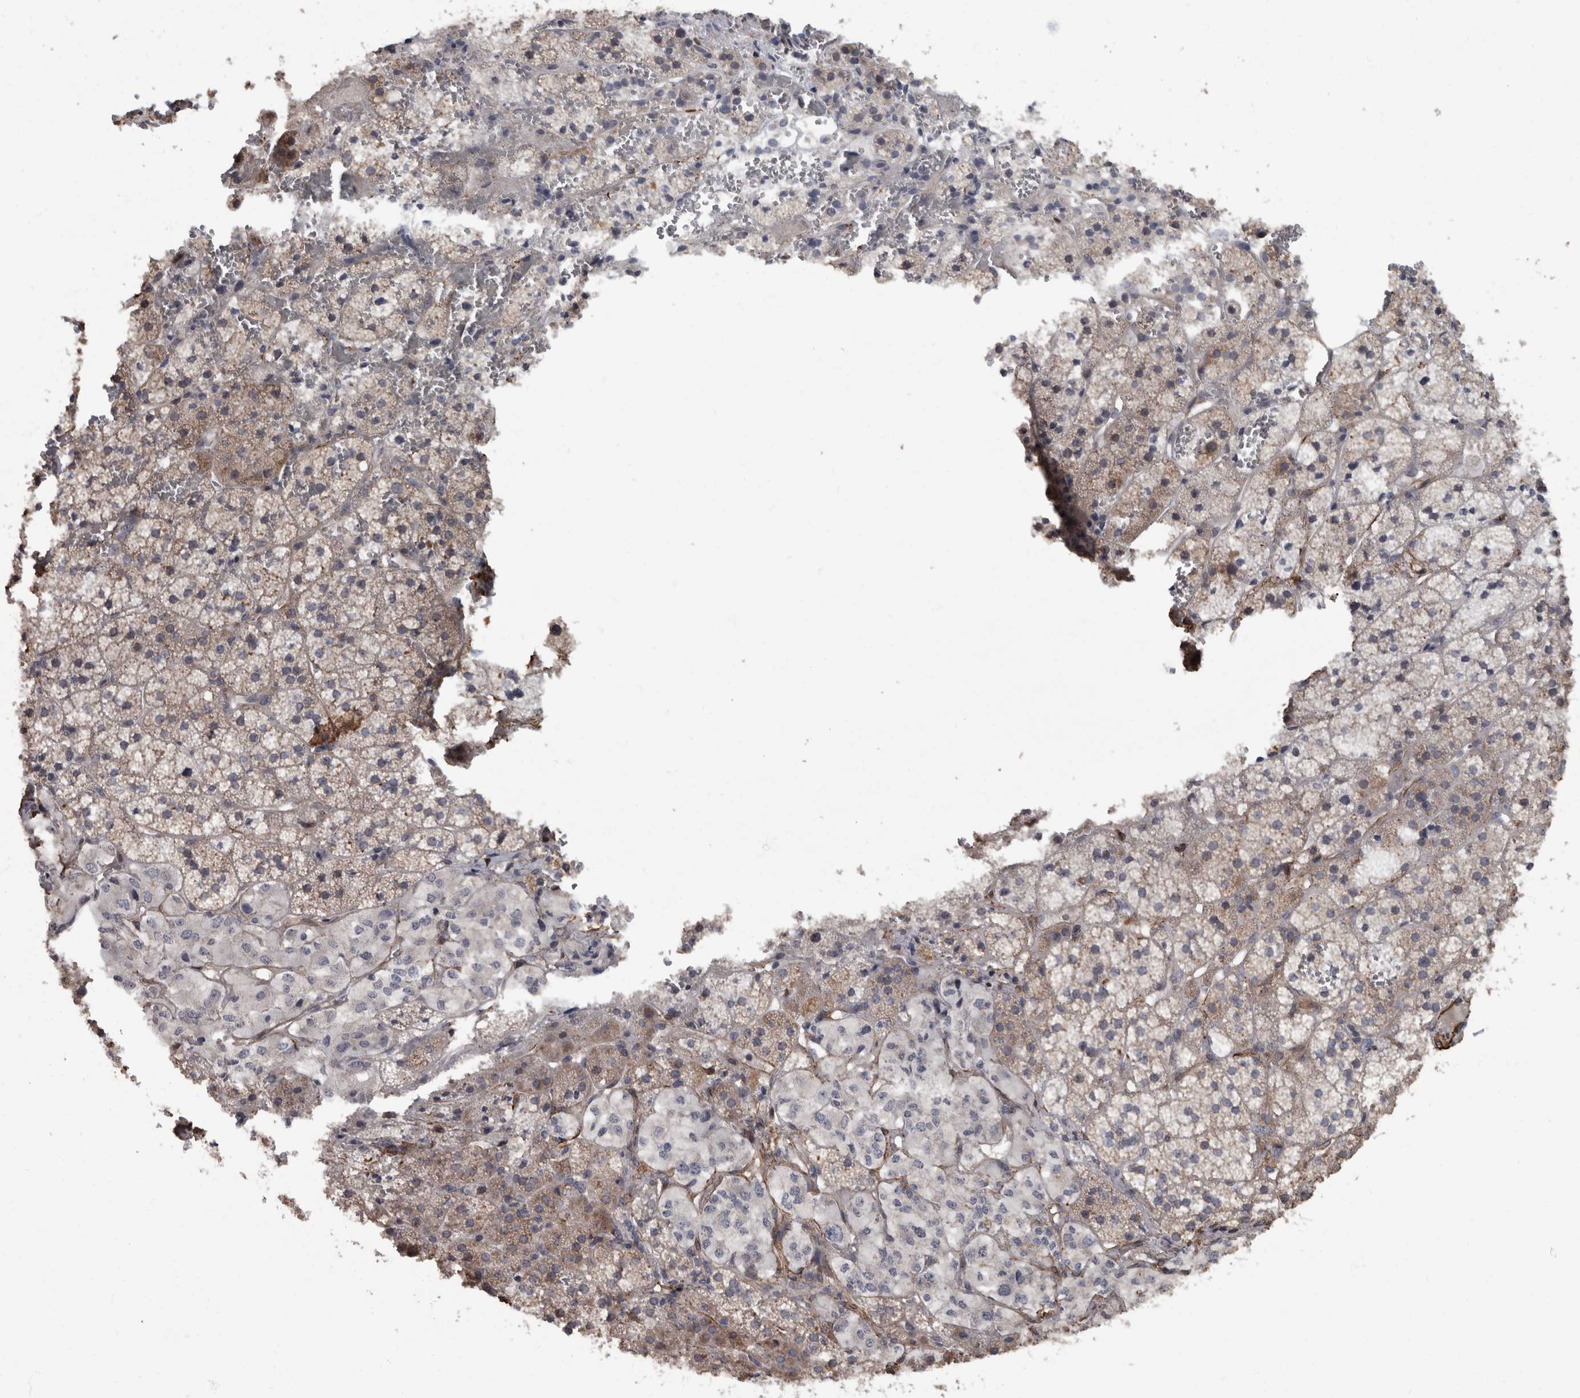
{"staining": {"intensity": "weak", "quantity": "<25%", "location": "cytoplasmic/membranous"}, "tissue": "adrenal gland", "cell_type": "Glandular cells", "image_type": "normal", "snomed": [{"axis": "morphology", "description": "Normal tissue, NOS"}, {"axis": "topography", "description": "Adrenal gland"}], "caption": "Immunohistochemical staining of normal adrenal gland shows no significant positivity in glandular cells. (DAB (3,3'-diaminobenzidine) immunohistochemistry (IHC) with hematoxylin counter stain).", "gene": "MASTL", "patient": {"sex": "female", "age": 44}}